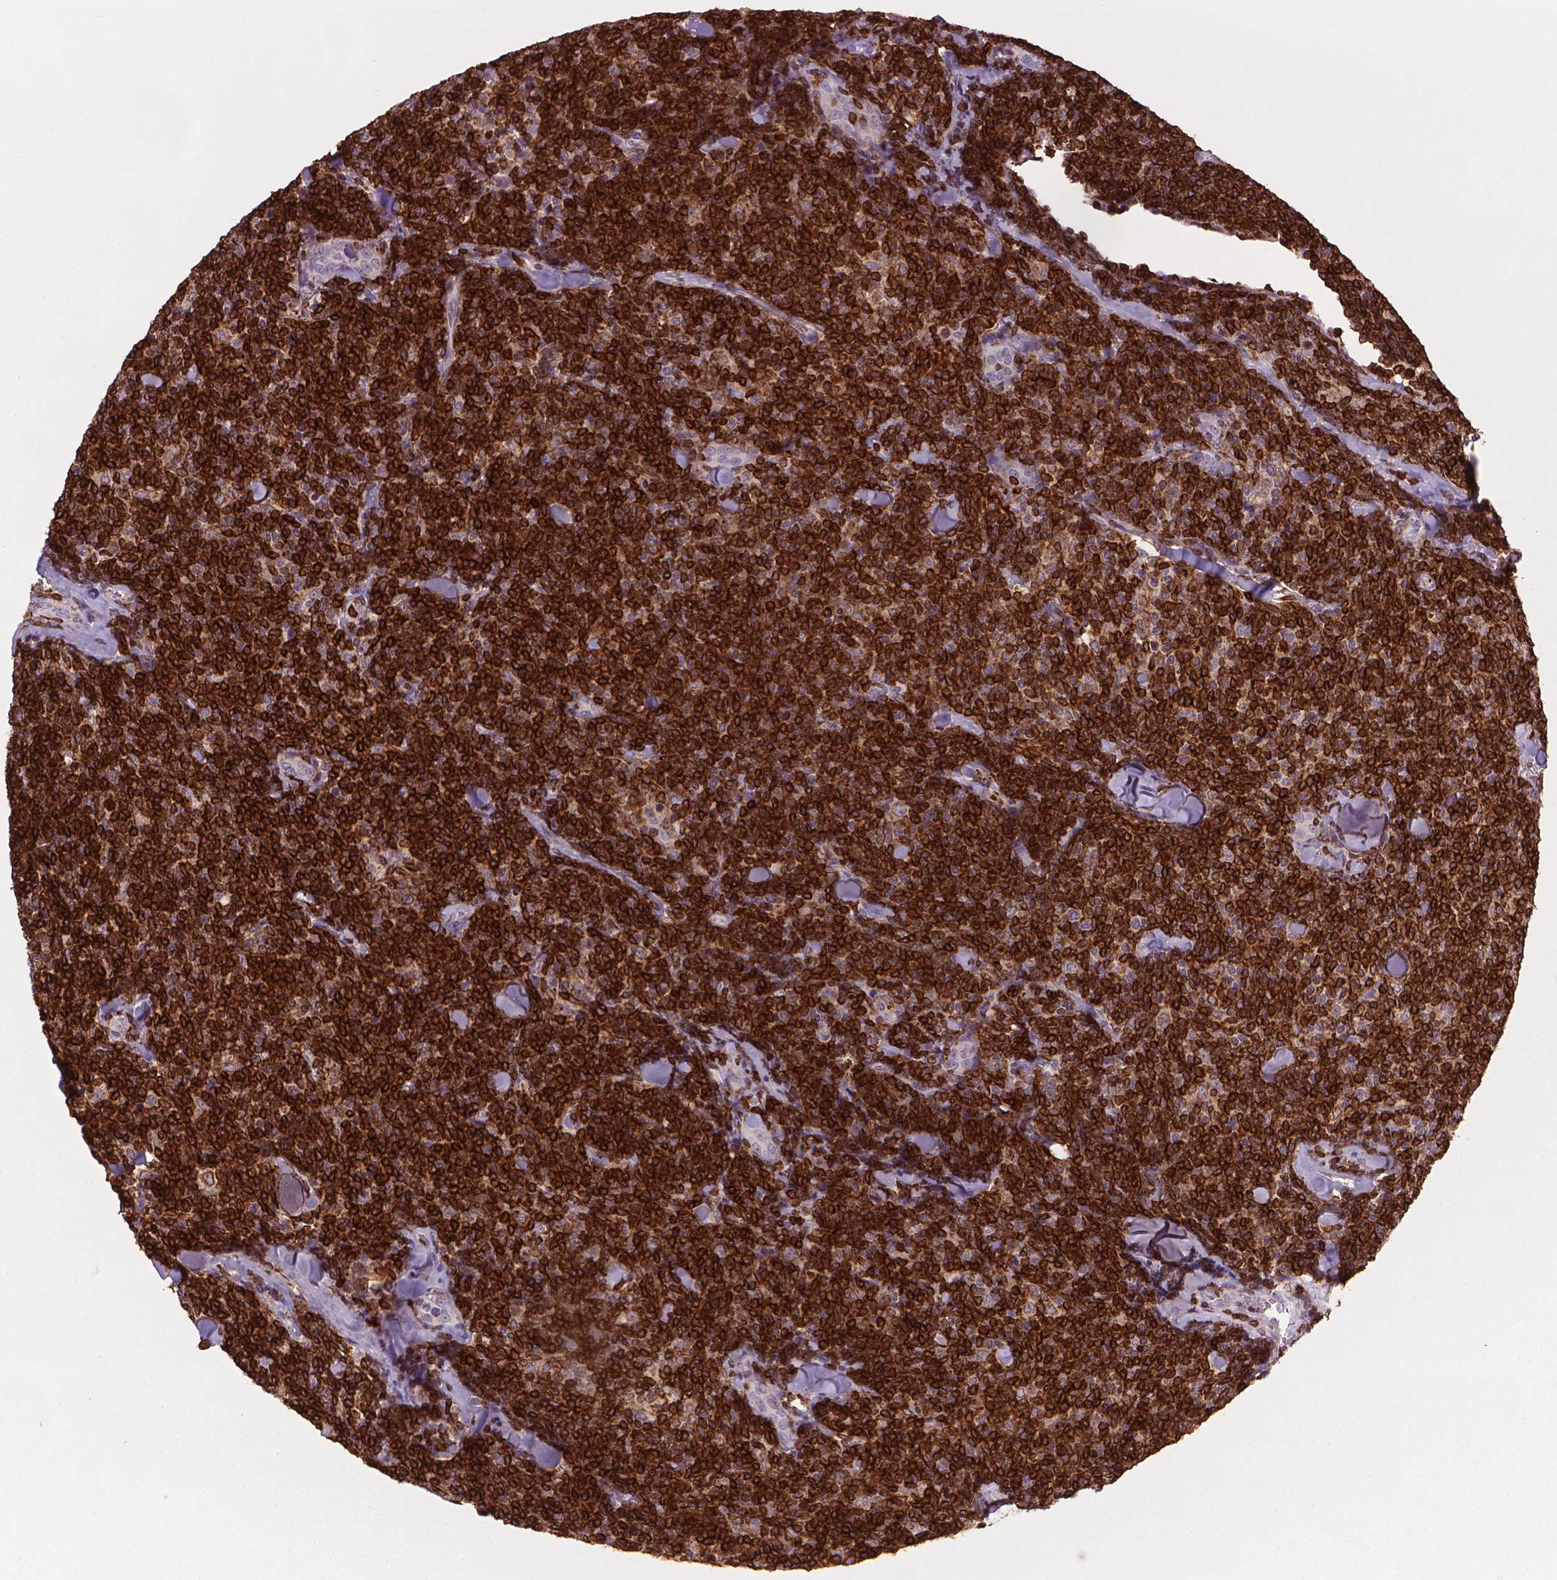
{"staining": {"intensity": "strong", "quantity": ">75%", "location": "cytoplasmic/membranous"}, "tissue": "lymphoma", "cell_type": "Tumor cells", "image_type": "cancer", "snomed": [{"axis": "morphology", "description": "Malignant lymphoma, non-Hodgkin's type, Low grade"}, {"axis": "topography", "description": "Lymph node"}], "caption": "Human malignant lymphoma, non-Hodgkin's type (low-grade) stained for a protein (brown) demonstrates strong cytoplasmic/membranous positive staining in about >75% of tumor cells.", "gene": "BCL2", "patient": {"sex": "female", "age": 56}}